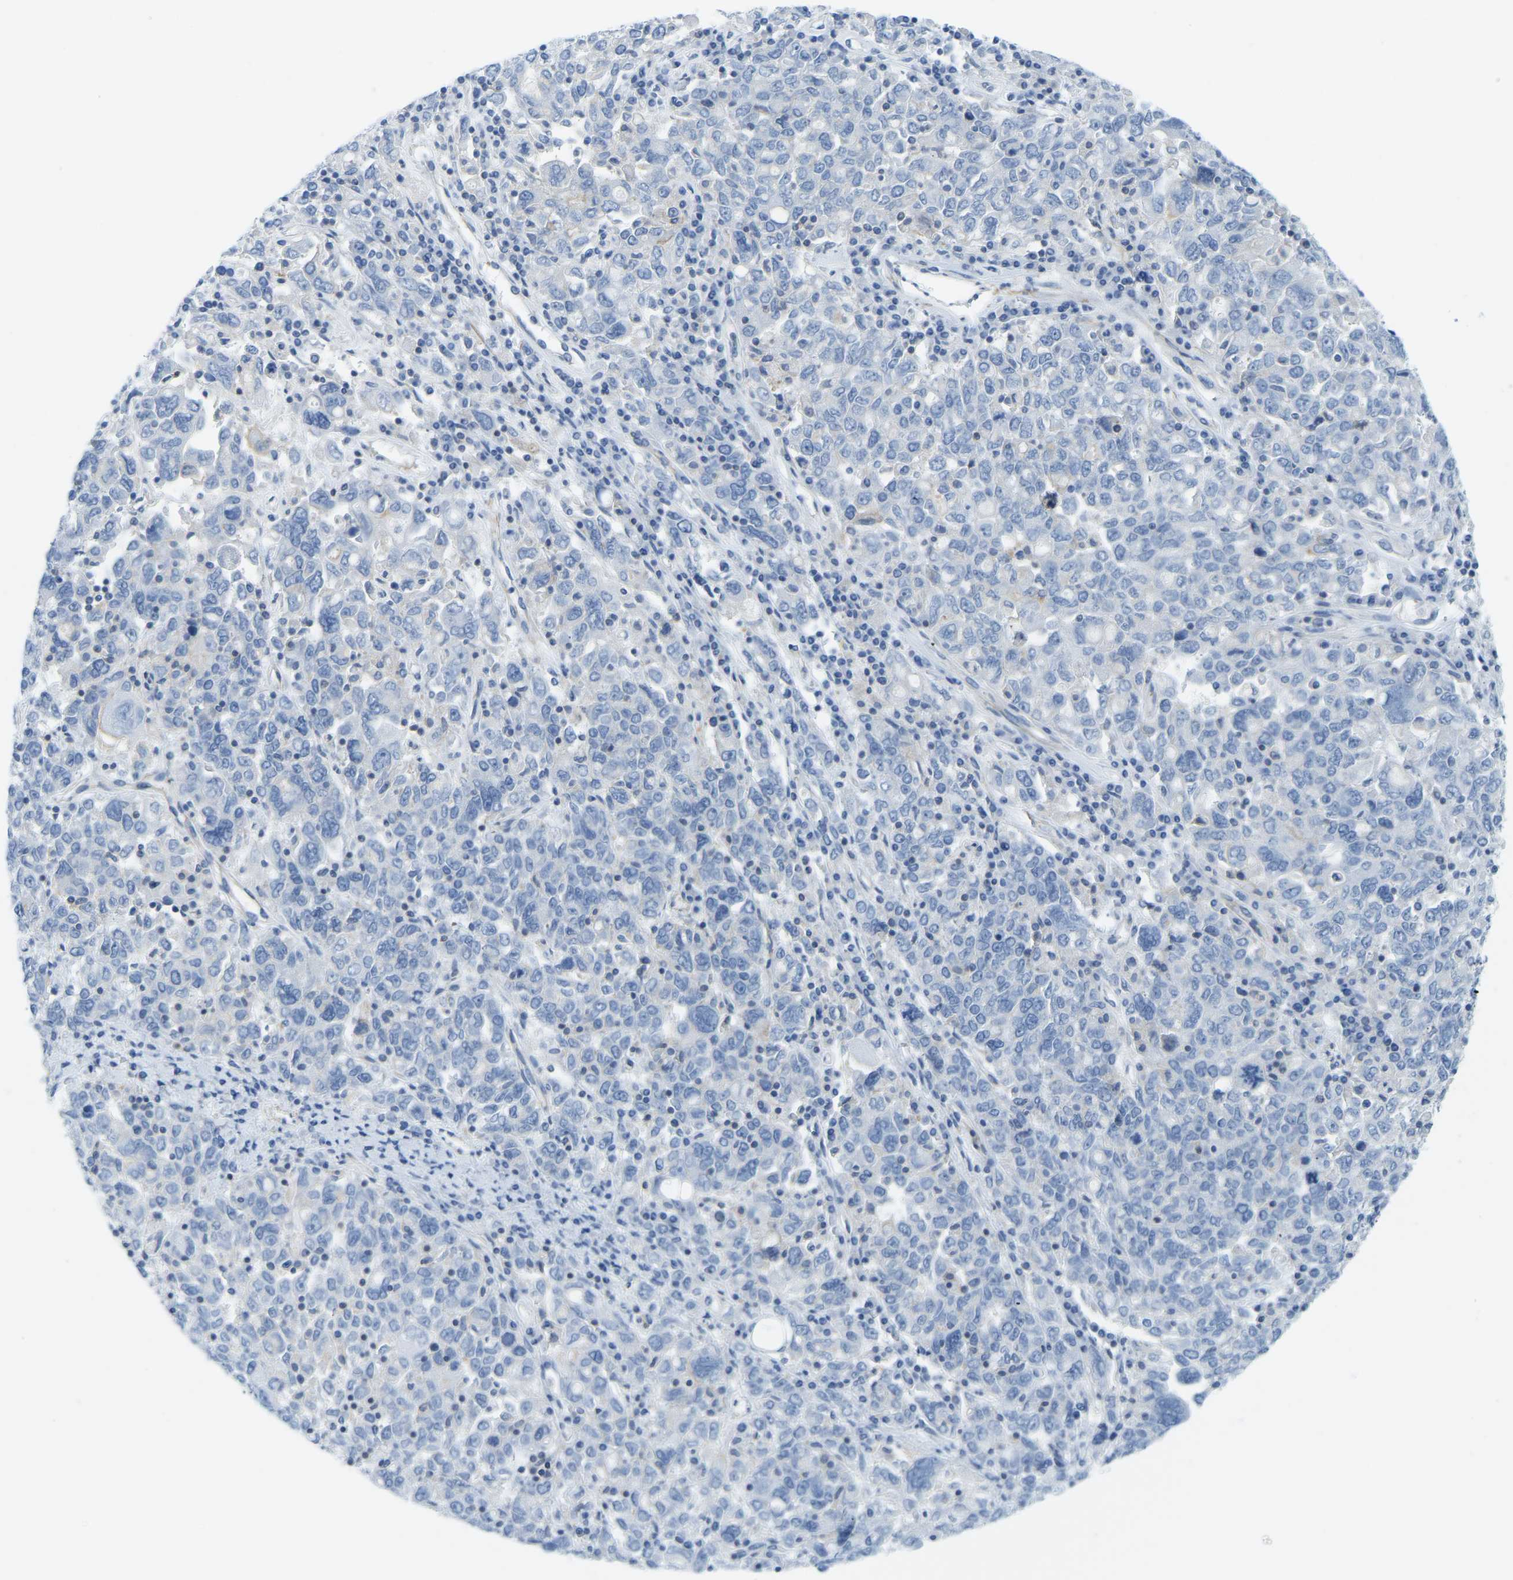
{"staining": {"intensity": "negative", "quantity": "none", "location": "none"}, "tissue": "ovarian cancer", "cell_type": "Tumor cells", "image_type": "cancer", "snomed": [{"axis": "morphology", "description": "Carcinoma, endometroid"}, {"axis": "topography", "description": "Ovary"}], "caption": "Immunohistochemistry (IHC) micrograph of ovarian endometroid carcinoma stained for a protein (brown), which displays no positivity in tumor cells.", "gene": "MYL3", "patient": {"sex": "female", "age": 62}}